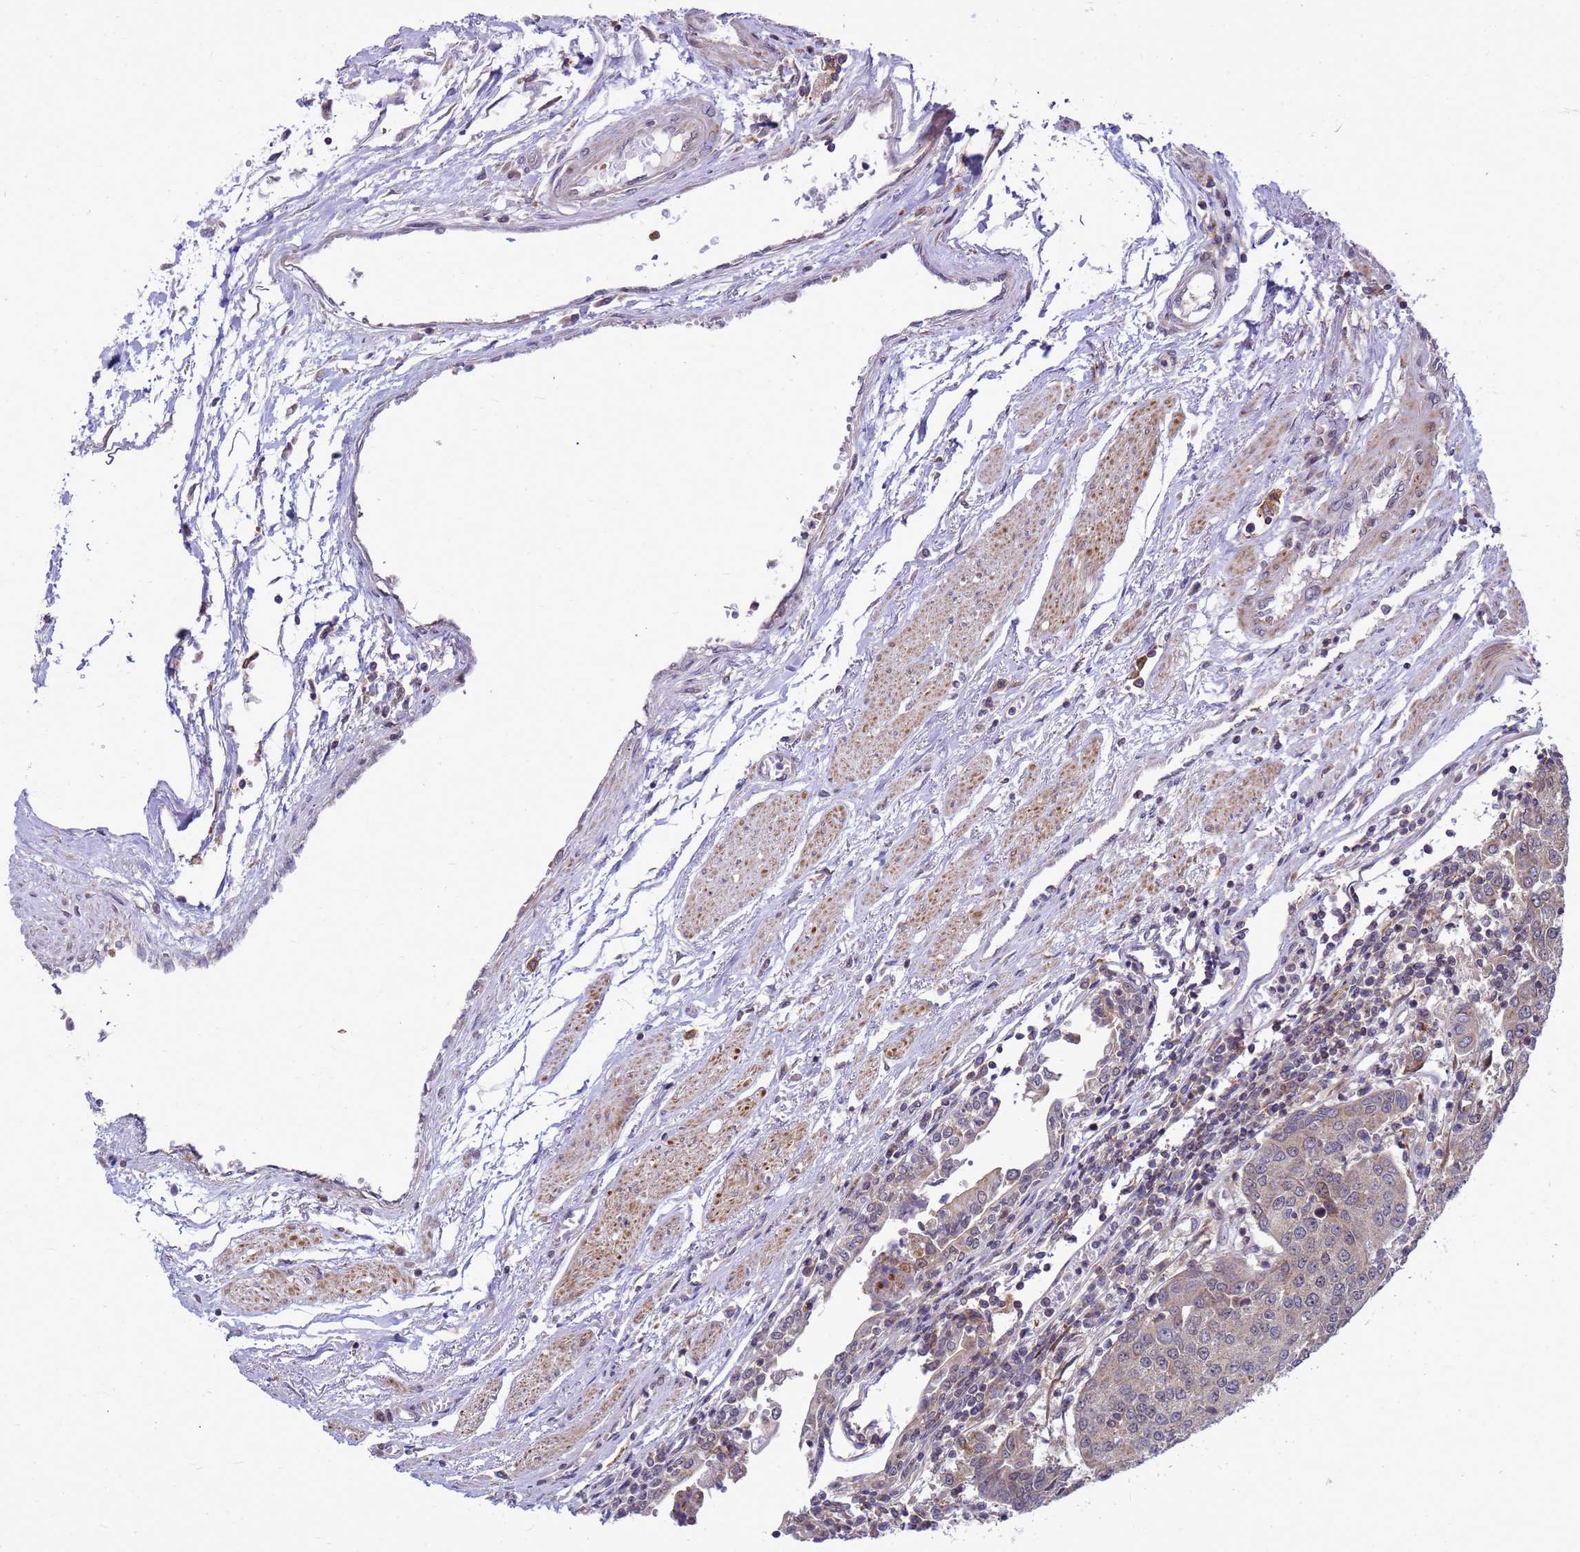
{"staining": {"intensity": "negative", "quantity": "none", "location": "none"}, "tissue": "urothelial cancer", "cell_type": "Tumor cells", "image_type": "cancer", "snomed": [{"axis": "morphology", "description": "Urothelial carcinoma, High grade"}, {"axis": "topography", "description": "Urinary bladder"}], "caption": "There is no significant positivity in tumor cells of urothelial cancer. (DAB IHC visualized using brightfield microscopy, high magnification).", "gene": "C12orf43", "patient": {"sex": "female", "age": 85}}